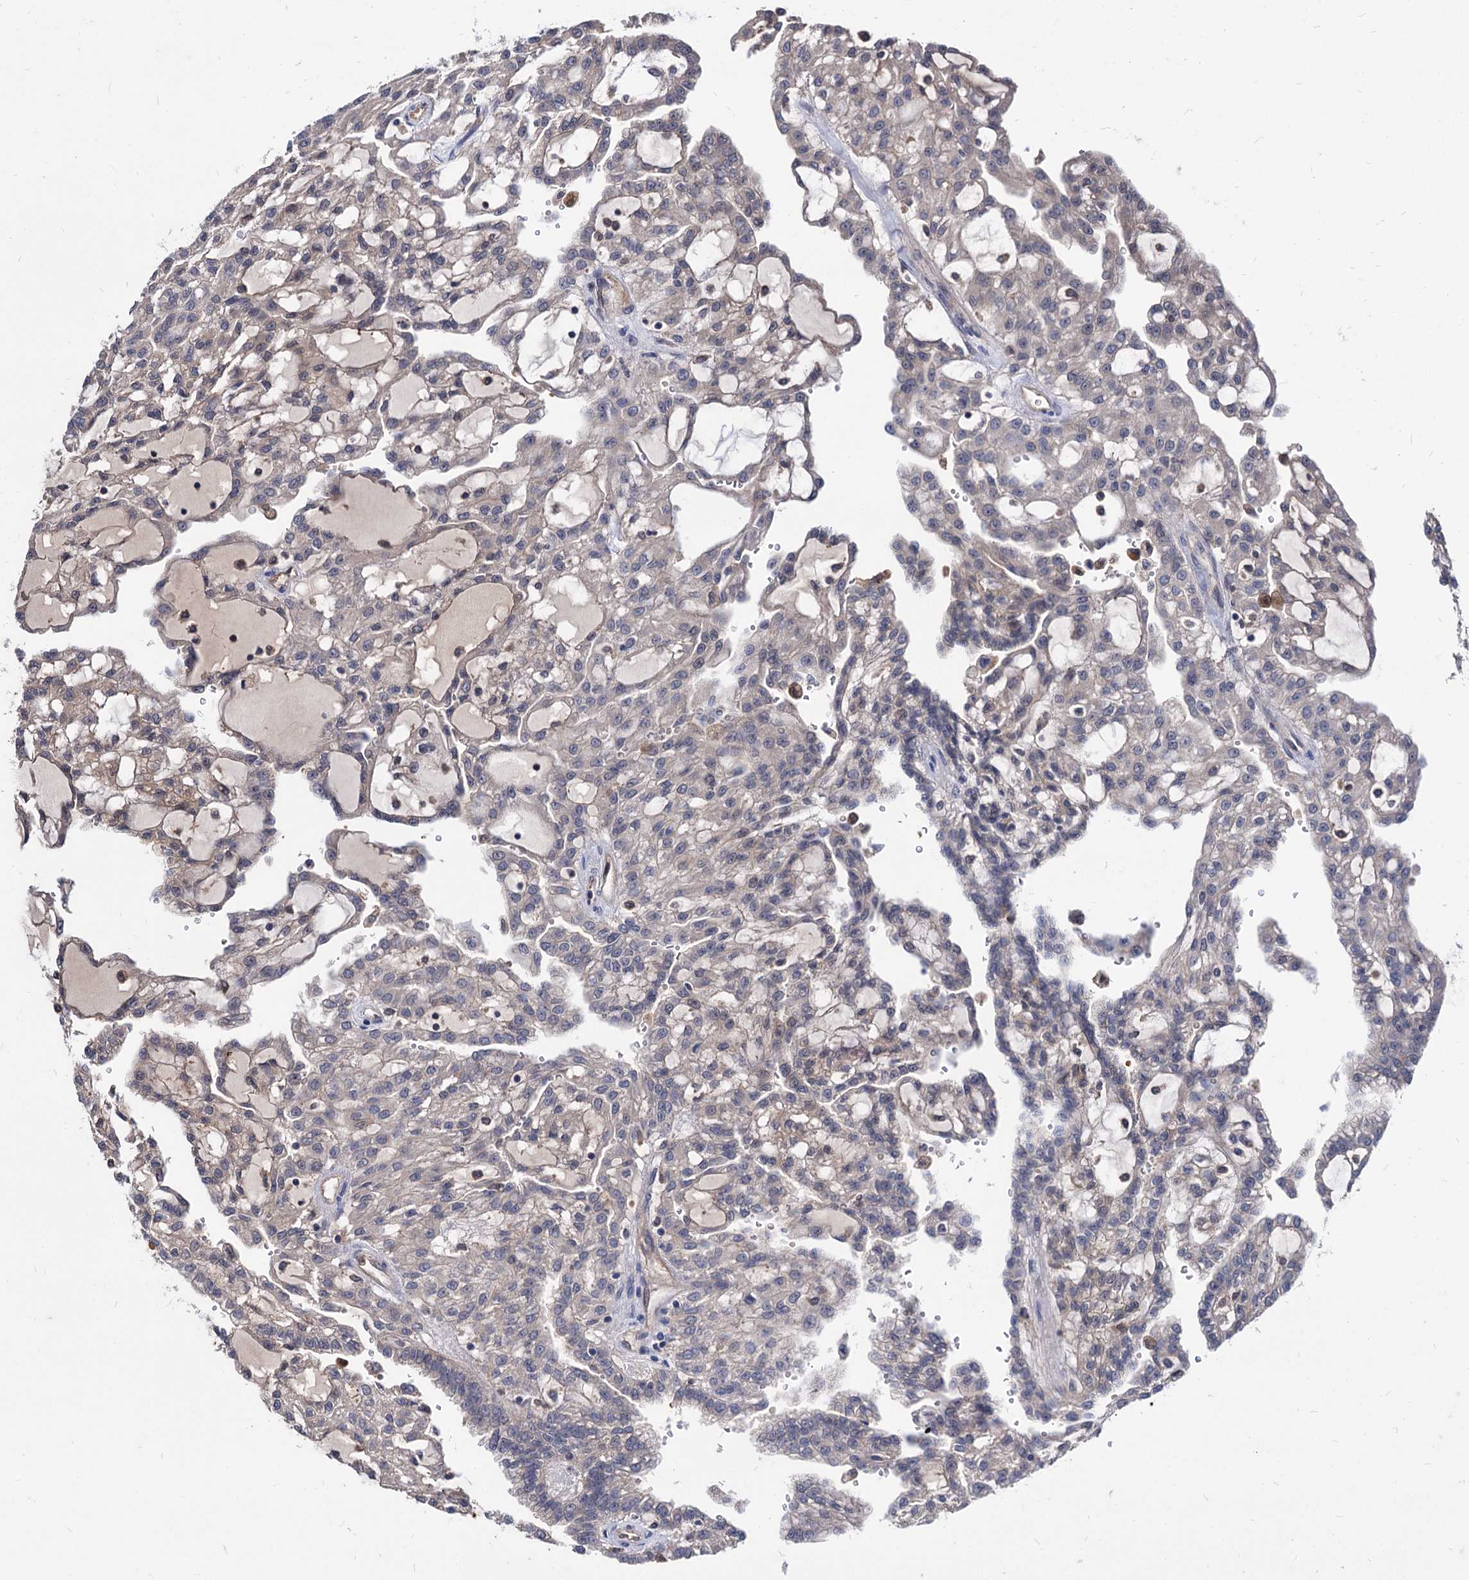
{"staining": {"intensity": "weak", "quantity": "<25%", "location": "cytoplasmic/membranous"}, "tissue": "renal cancer", "cell_type": "Tumor cells", "image_type": "cancer", "snomed": [{"axis": "morphology", "description": "Adenocarcinoma, NOS"}, {"axis": "topography", "description": "Kidney"}], "caption": "This is an IHC micrograph of adenocarcinoma (renal). There is no positivity in tumor cells.", "gene": "CPPED1", "patient": {"sex": "male", "age": 63}}